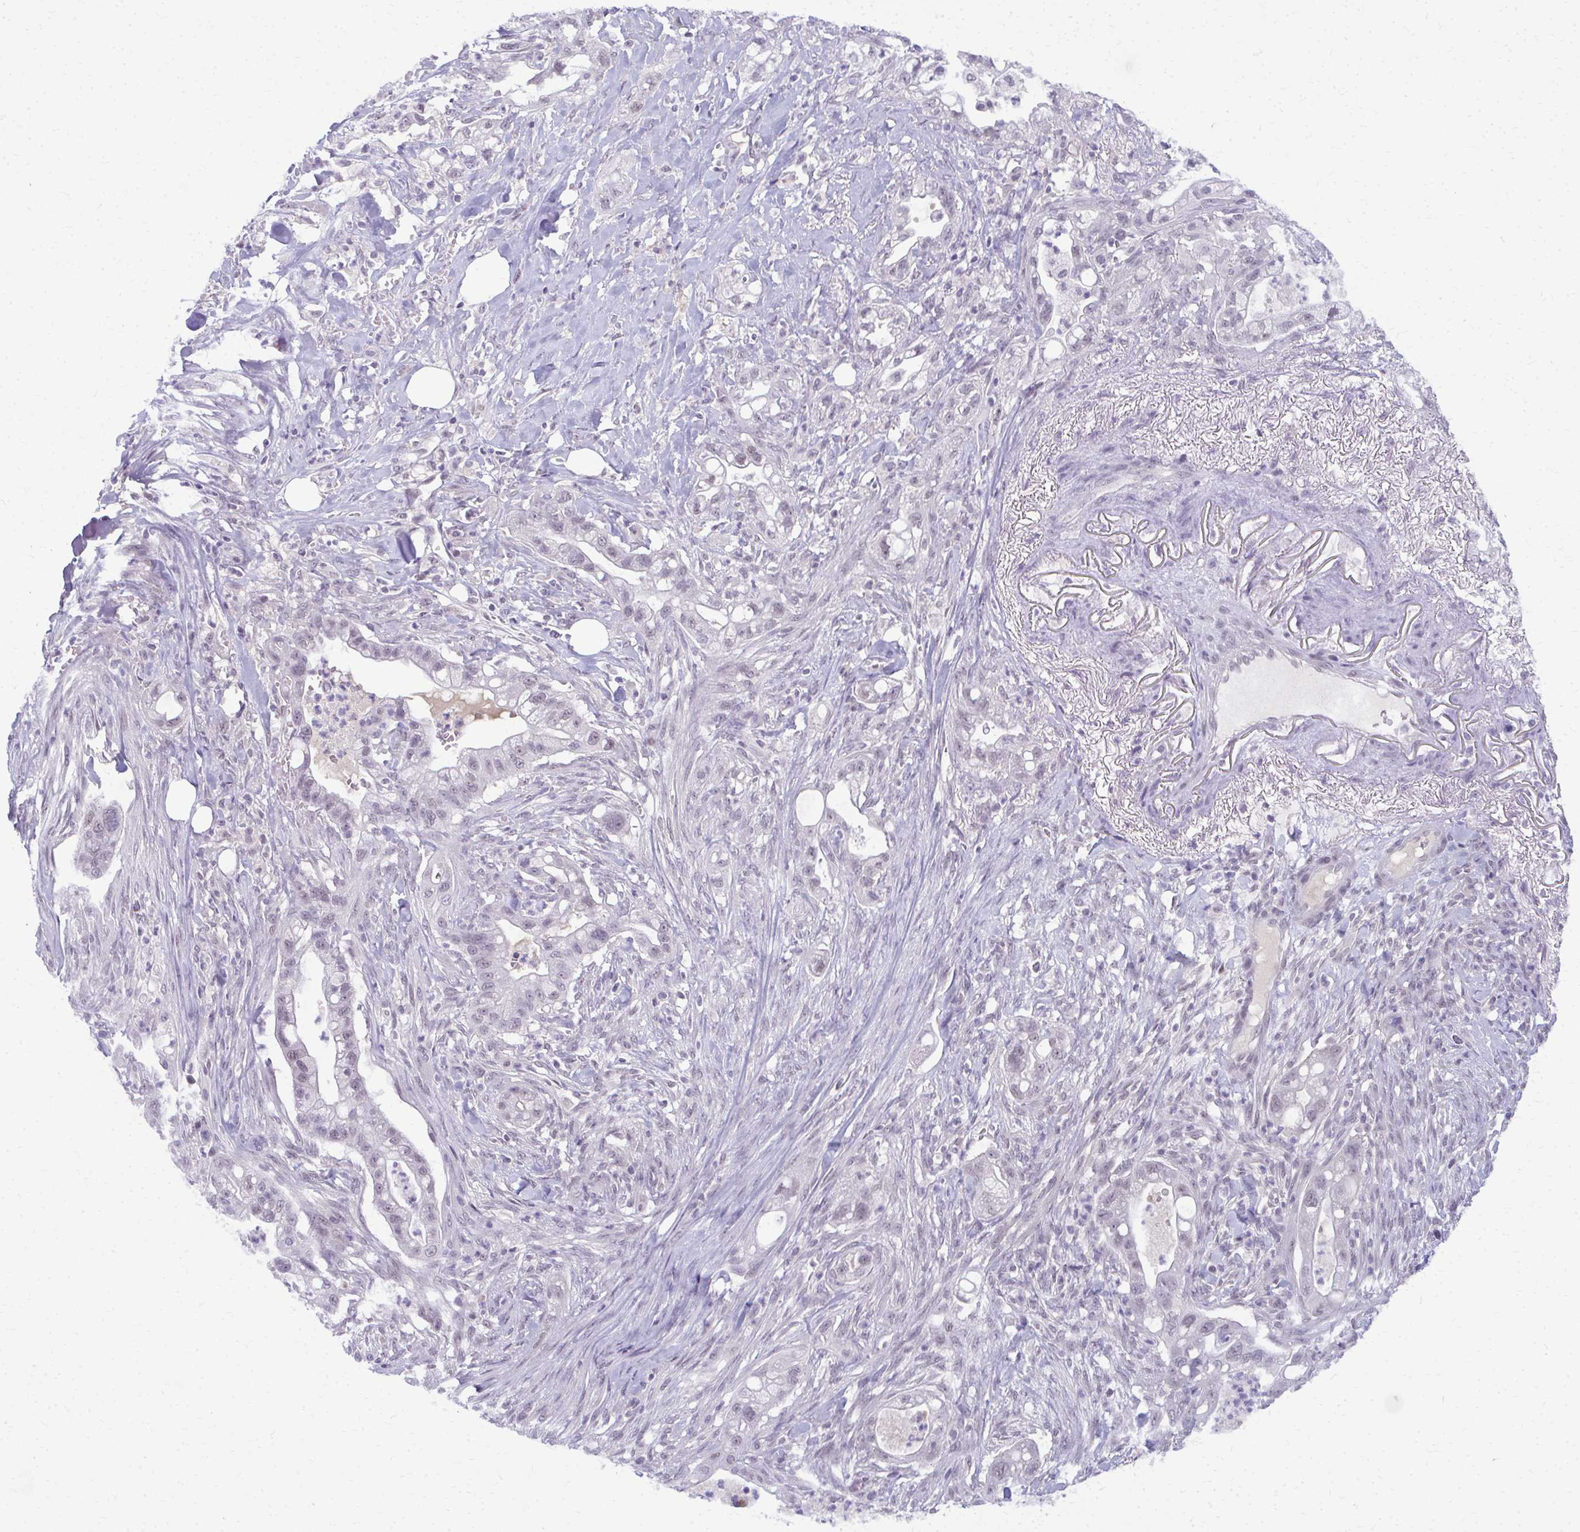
{"staining": {"intensity": "weak", "quantity": "<25%", "location": "nuclear"}, "tissue": "pancreatic cancer", "cell_type": "Tumor cells", "image_type": "cancer", "snomed": [{"axis": "morphology", "description": "Adenocarcinoma, NOS"}, {"axis": "topography", "description": "Pancreas"}], "caption": "This is an immunohistochemistry (IHC) micrograph of pancreatic cancer. There is no positivity in tumor cells.", "gene": "MAF1", "patient": {"sex": "male", "age": 44}}